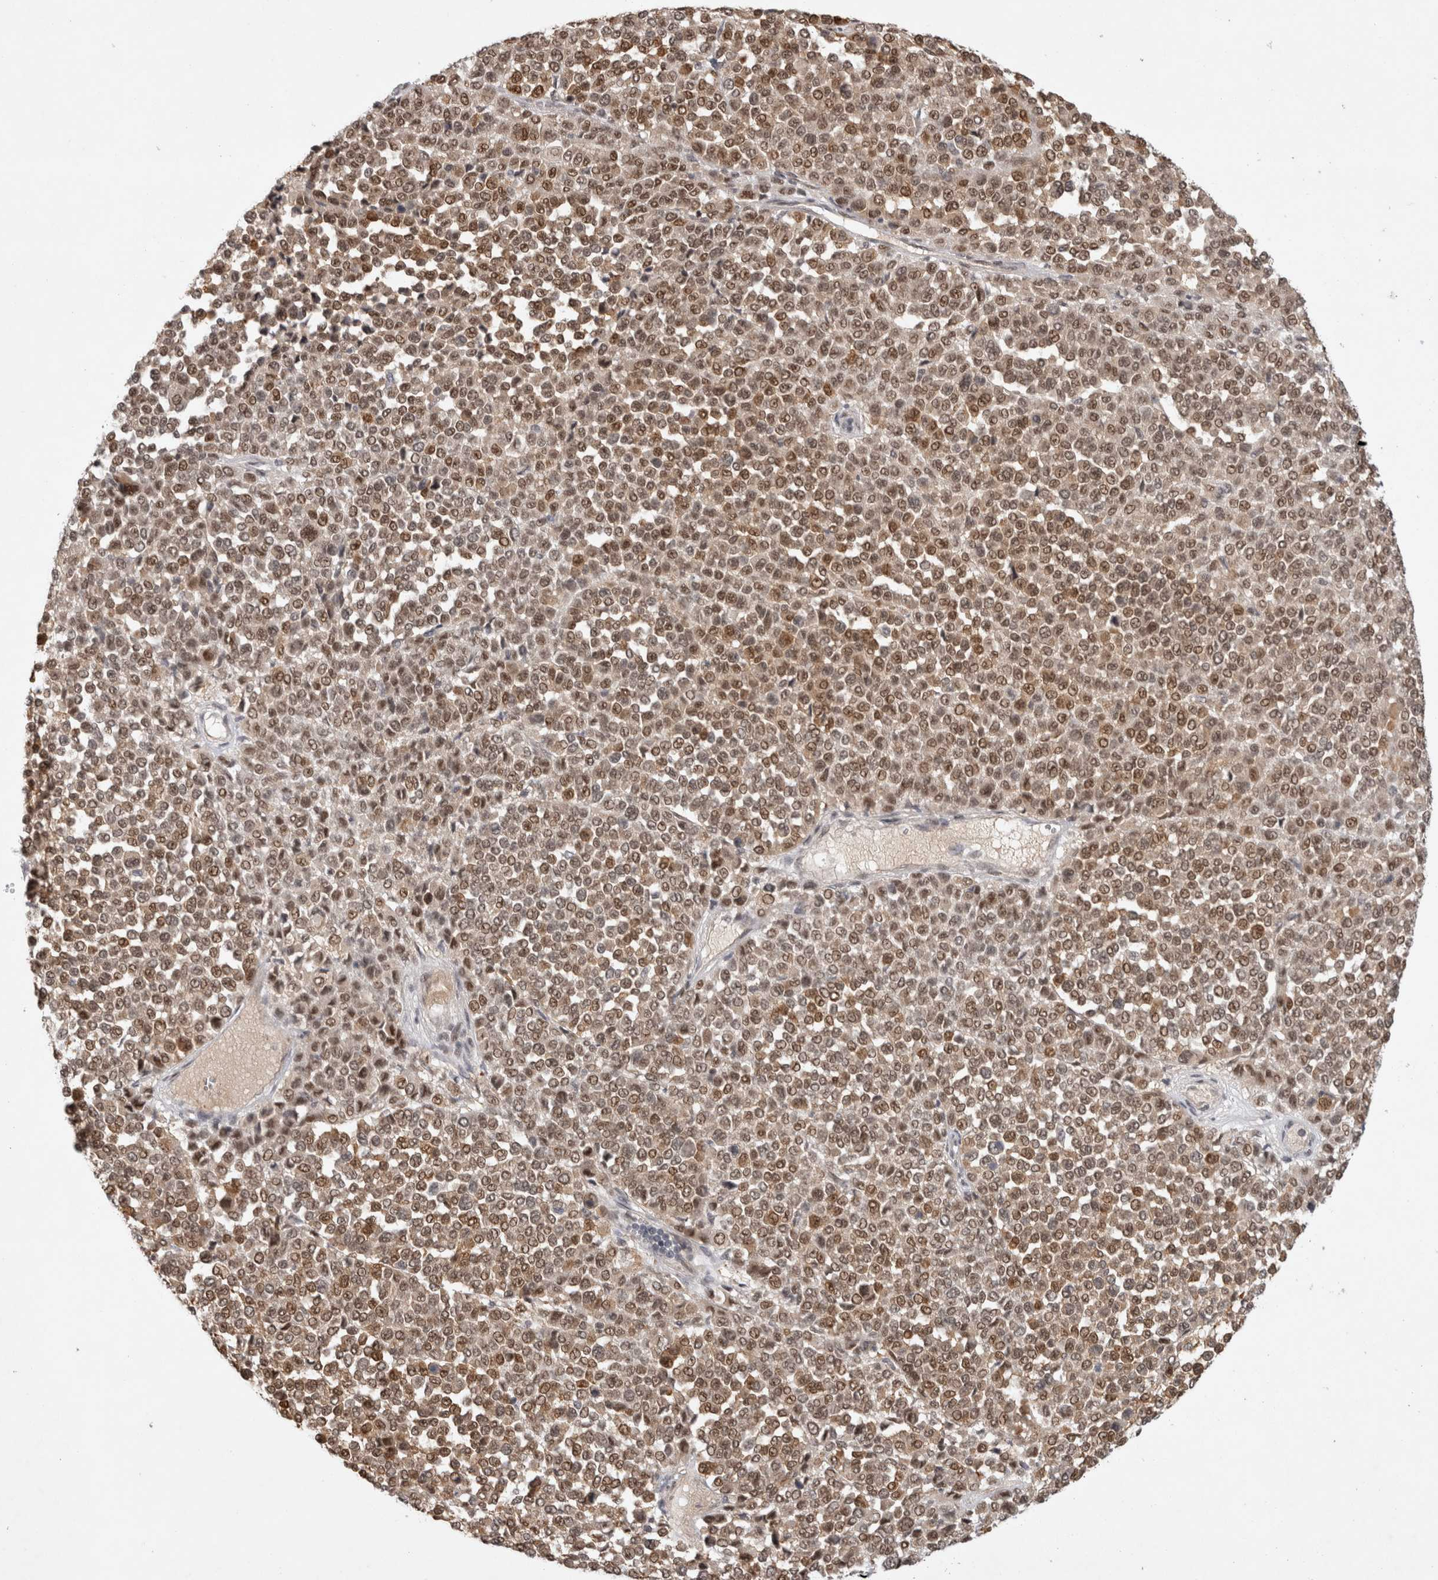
{"staining": {"intensity": "moderate", "quantity": ">75%", "location": "nuclear"}, "tissue": "melanoma", "cell_type": "Tumor cells", "image_type": "cancer", "snomed": [{"axis": "morphology", "description": "Malignant melanoma, Metastatic site"}, {"axis": "topography", "description": "Pancreas"}], "caption": "Protein analysis of melanoma tissue demonstrates moderate nuclear expression in approximately >75% of tumor cells. (brown staining indicates protein expression, while blue staining denotes nuclei).", "gene": "HESX1", "patient": {"sex": "female", "age": 30}}